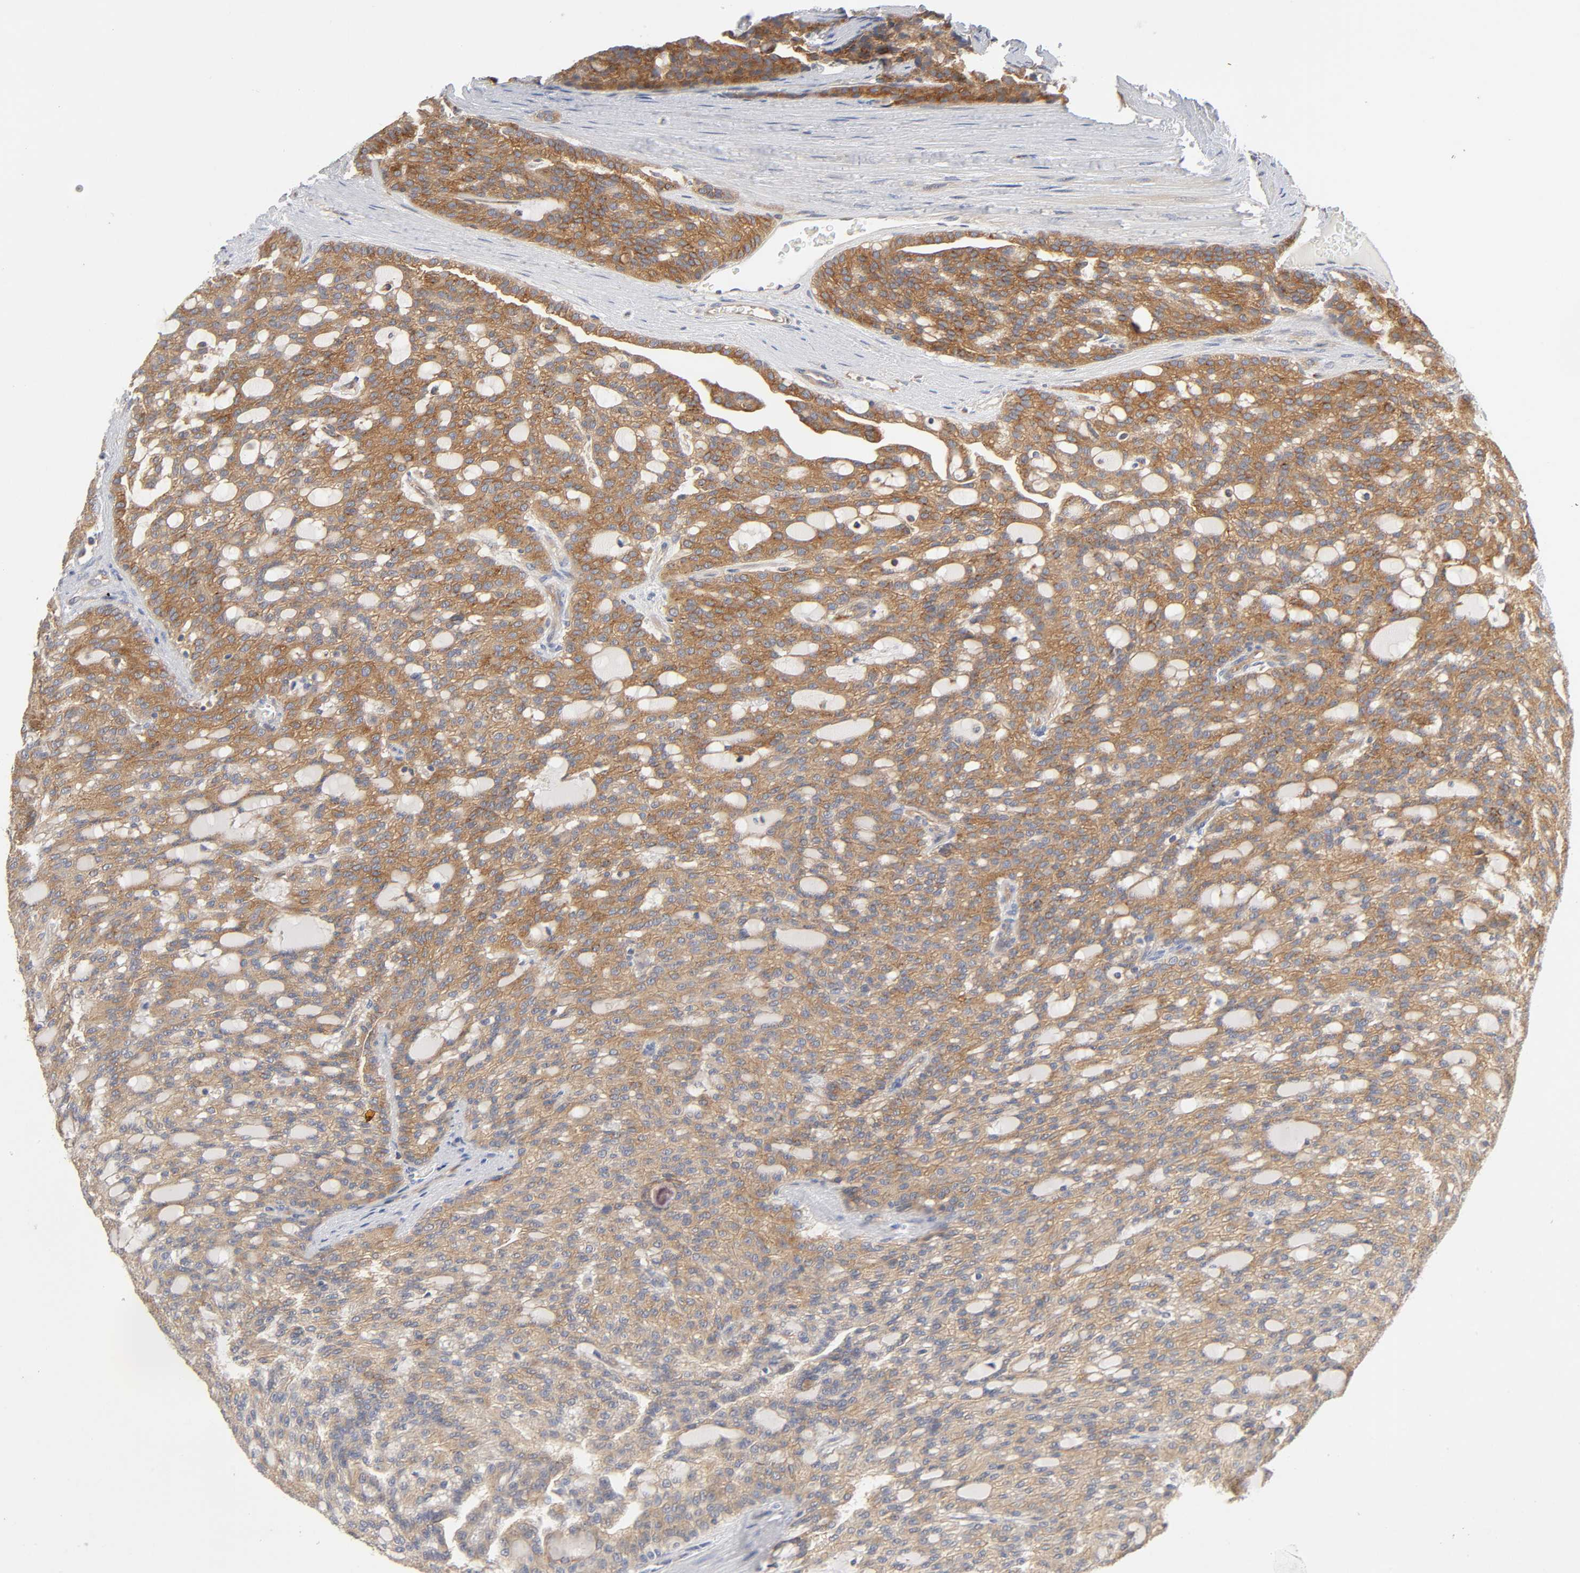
{"staining": {"intensity": "moderate", "quantity": ">75%", "location": "cytoplasmic/membranous"}, "tissue": "renal cancer", "cell_type": "Tumor cells", "image_type": "cancer", "snomed": [{"axis": "morphology", "description": "Adenocarcinoma, NOS"}, {"axis": "topography", "description": "Kidney"}], "caption": "Immunohistochemistry (IHC) staining of adenocarcinoma (renal), which demonstrates medium levels of moderate cytoplasmic/membranous positivity in approximately >75% of tumor cells indicating moderate cytoplasmic/membranous protein positivity. The staining was performed using DAB (brown) for protein detection and nuclei were counterstained in hematoxylin (blue).", "gene": "SCHIP1", "patient": {"sex": "male", "age": 63}}